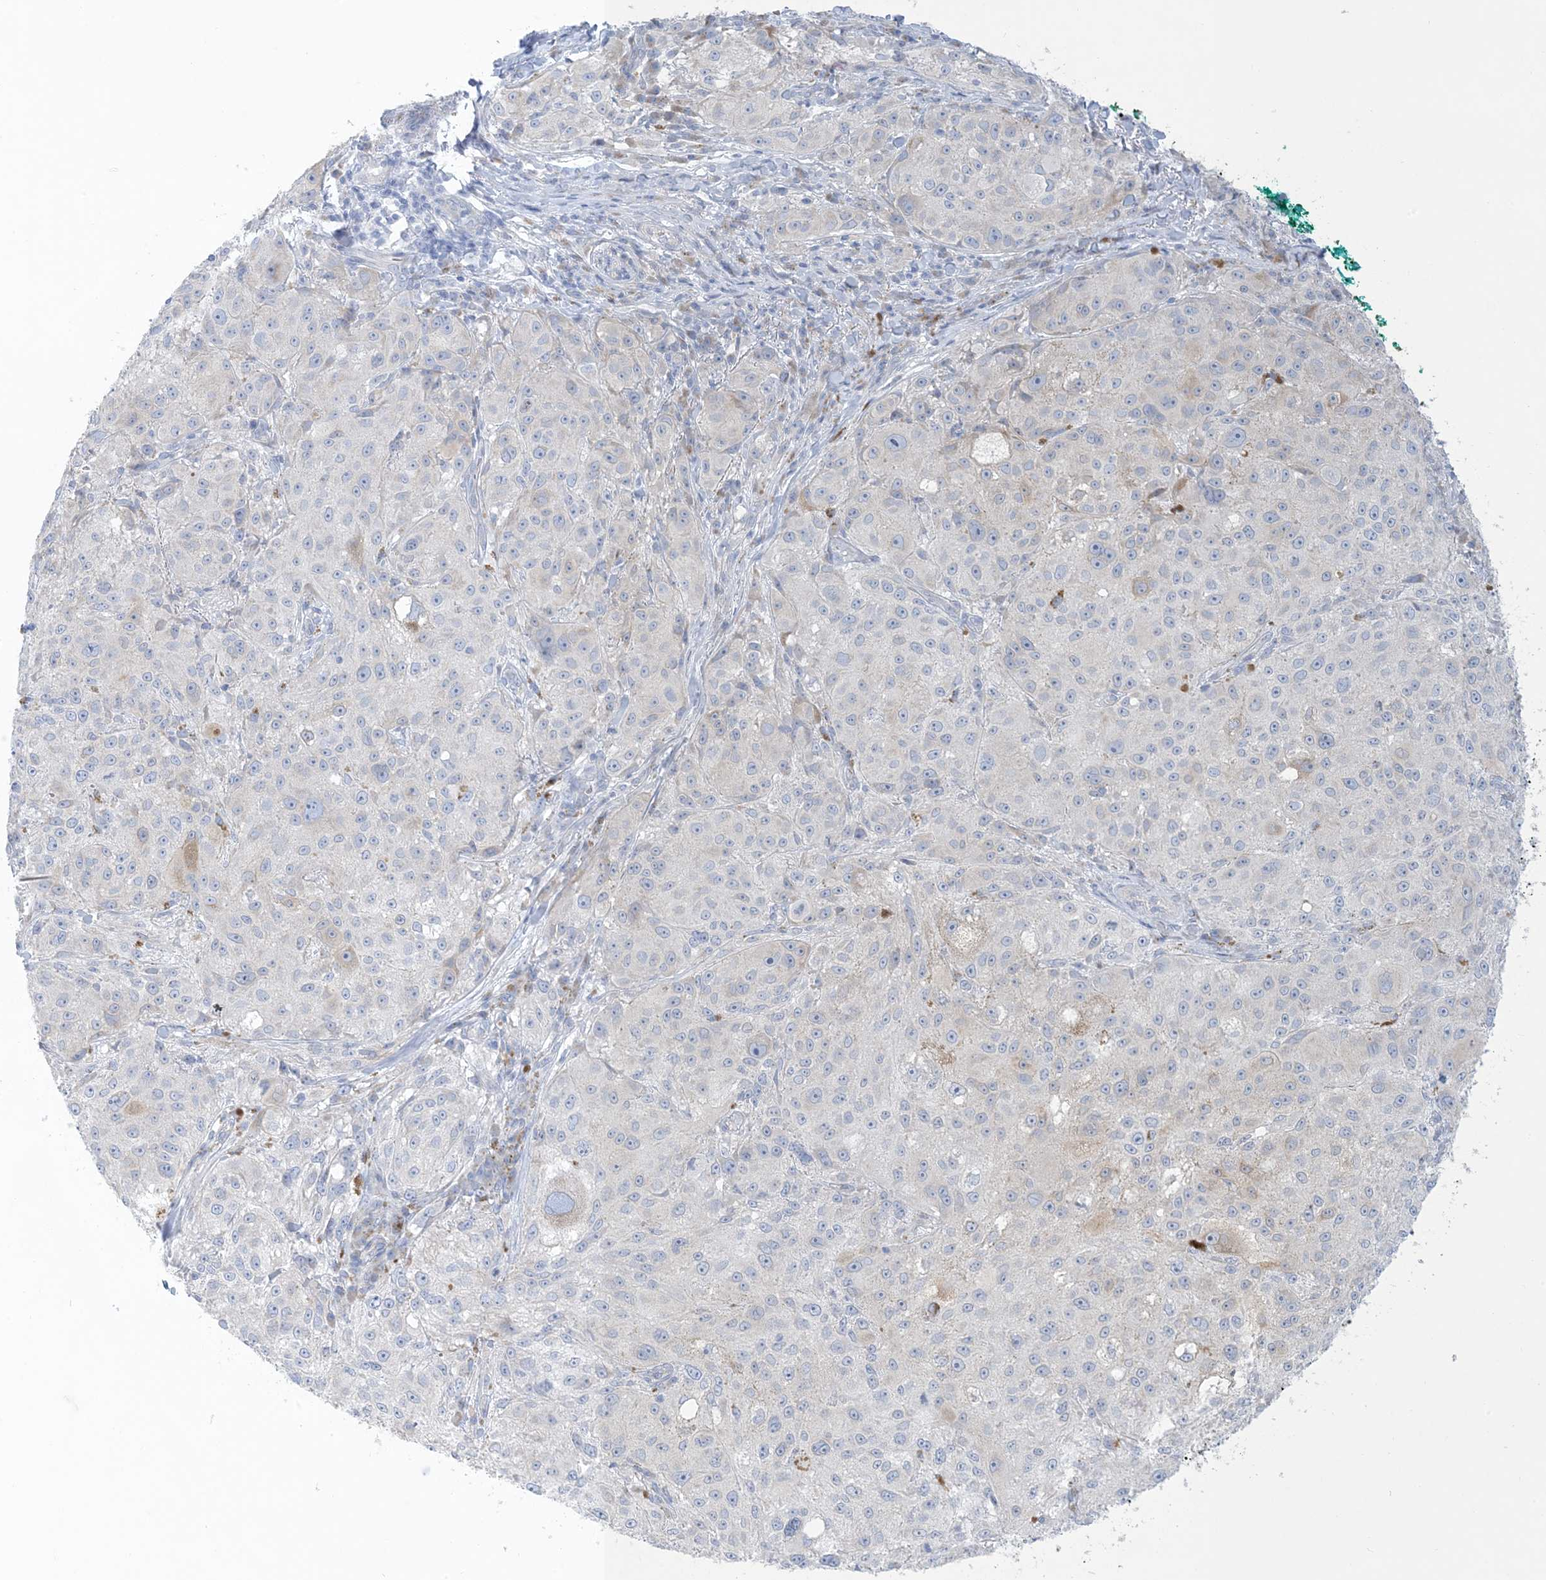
{"staining": {"intensity": "negative", "quantity": "none", "location": "none"}, "tissue": "melanoma", "cell_type": "Tumor cells", "image_type": "cancer", "snomed": [{"axis": "morphology", "description": "Necrosis, NOS"}, {"axis": "morphology", "description": "Malignant melanoma, NOS"}, {"axis": "topography", "description": "Skin"}], "caption": "An immunohistochemistry (IHC) image of melanoma is shown. There is no staining in tumor cells of melanoma.", "gene": "XIRP2", "patient": {"sex": "female", "age": 87}}